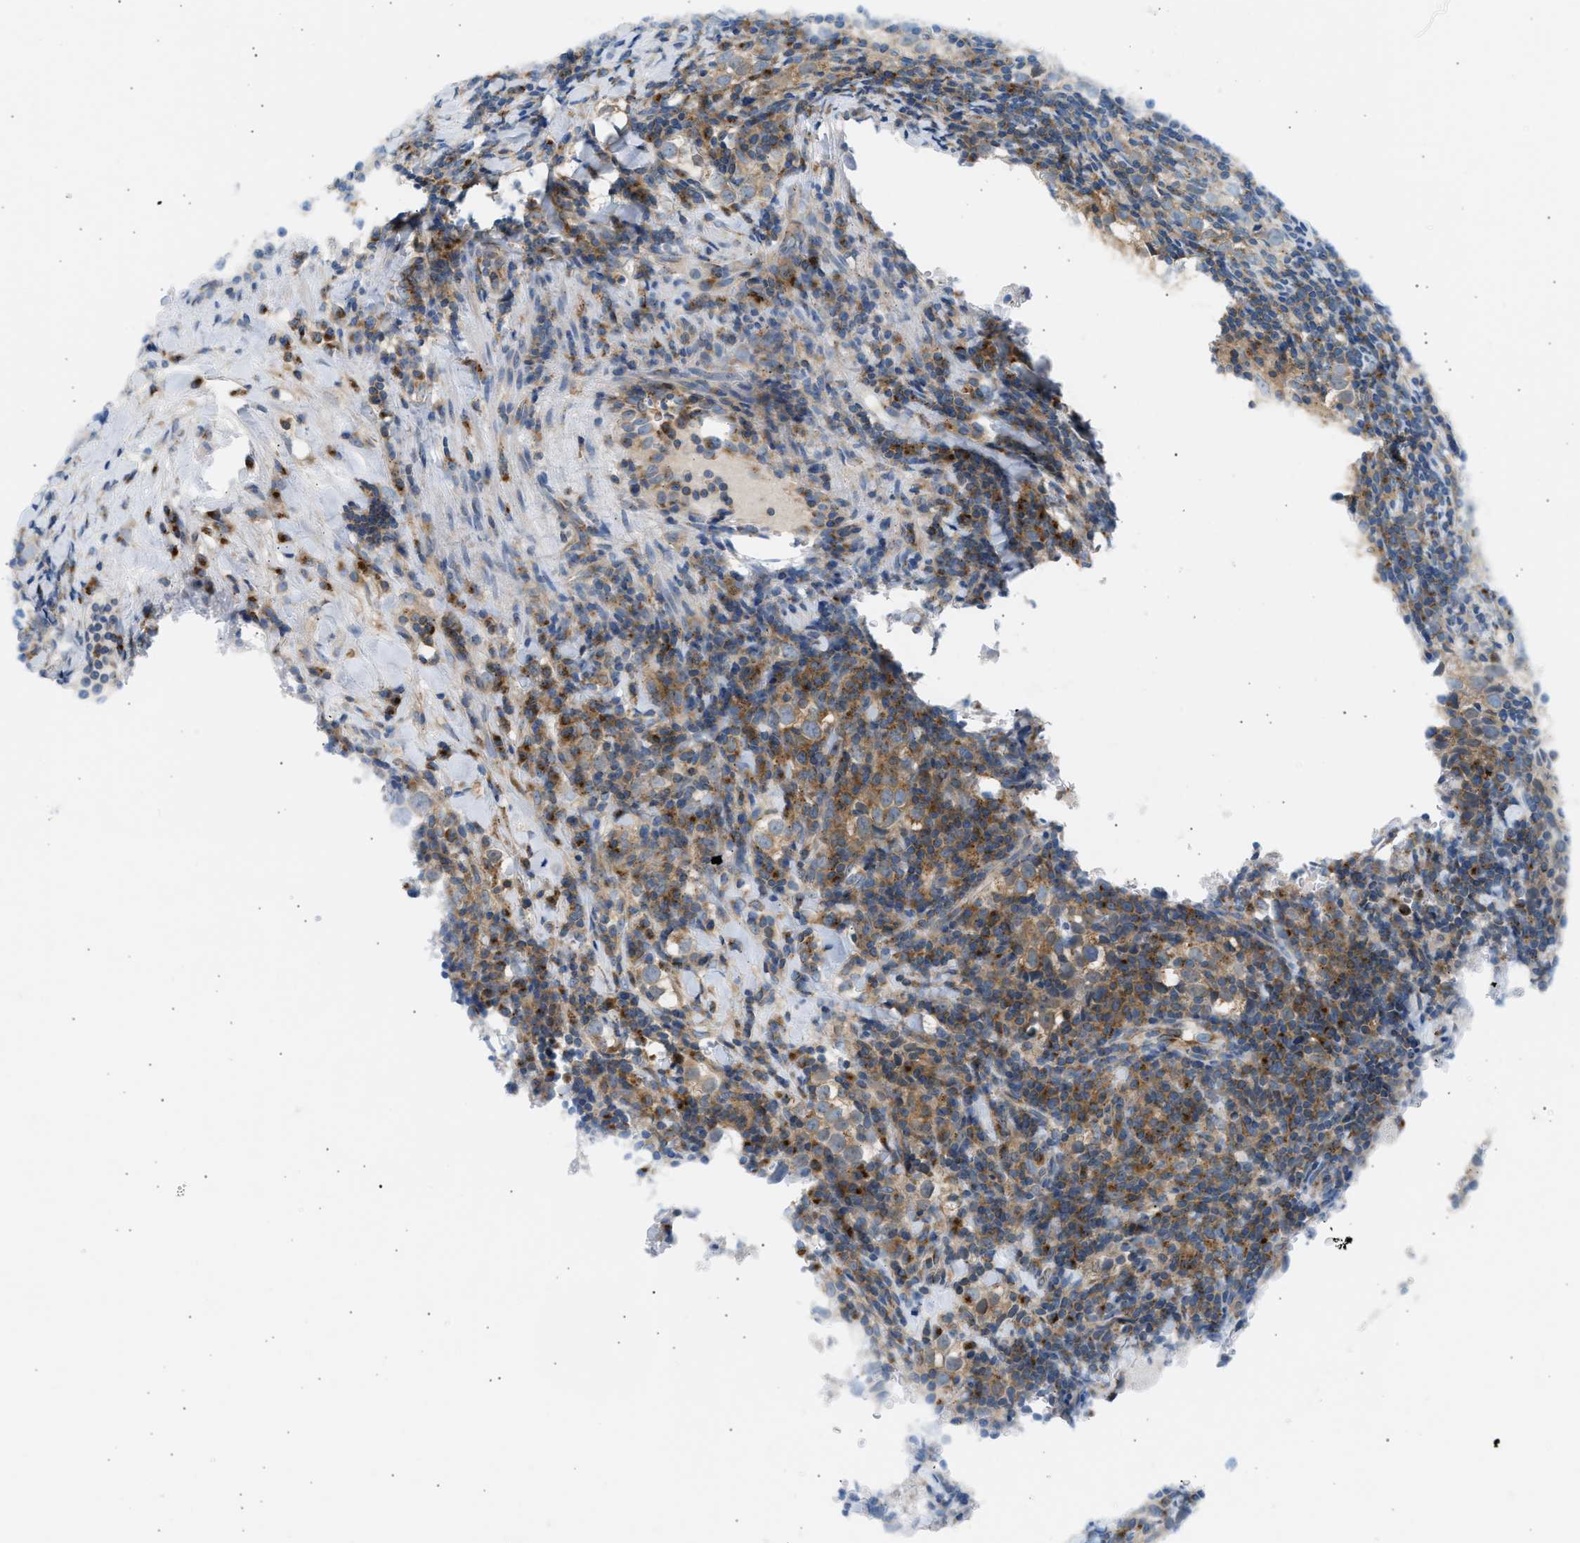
{"staining": {"intensity": "moderate", "quantity": ">75%", "location": "cytoplasmic/membranous"}, "tissue": "testis cancer", "cell_type": "Tumor cells", "image_type": "cancer", "snomed": [{"axis": "morphology", "description": "Seminoma, NOS"}, {"axis": "morphology", "description": "Carcinoma, Embryonal, NOS"}, {"axis": "topography", "description": "Testis"}], "caption": "Moderate cytoplasmic/membranous expression is seen in about >75% of tumor cells in testis cancer. (DAB (3,3'-diaminobenzidine) = brown stain, brightfield microscopy at high magnification).", "gene": "TRIM50", "patient": {"sex": "male", "age": 36}}